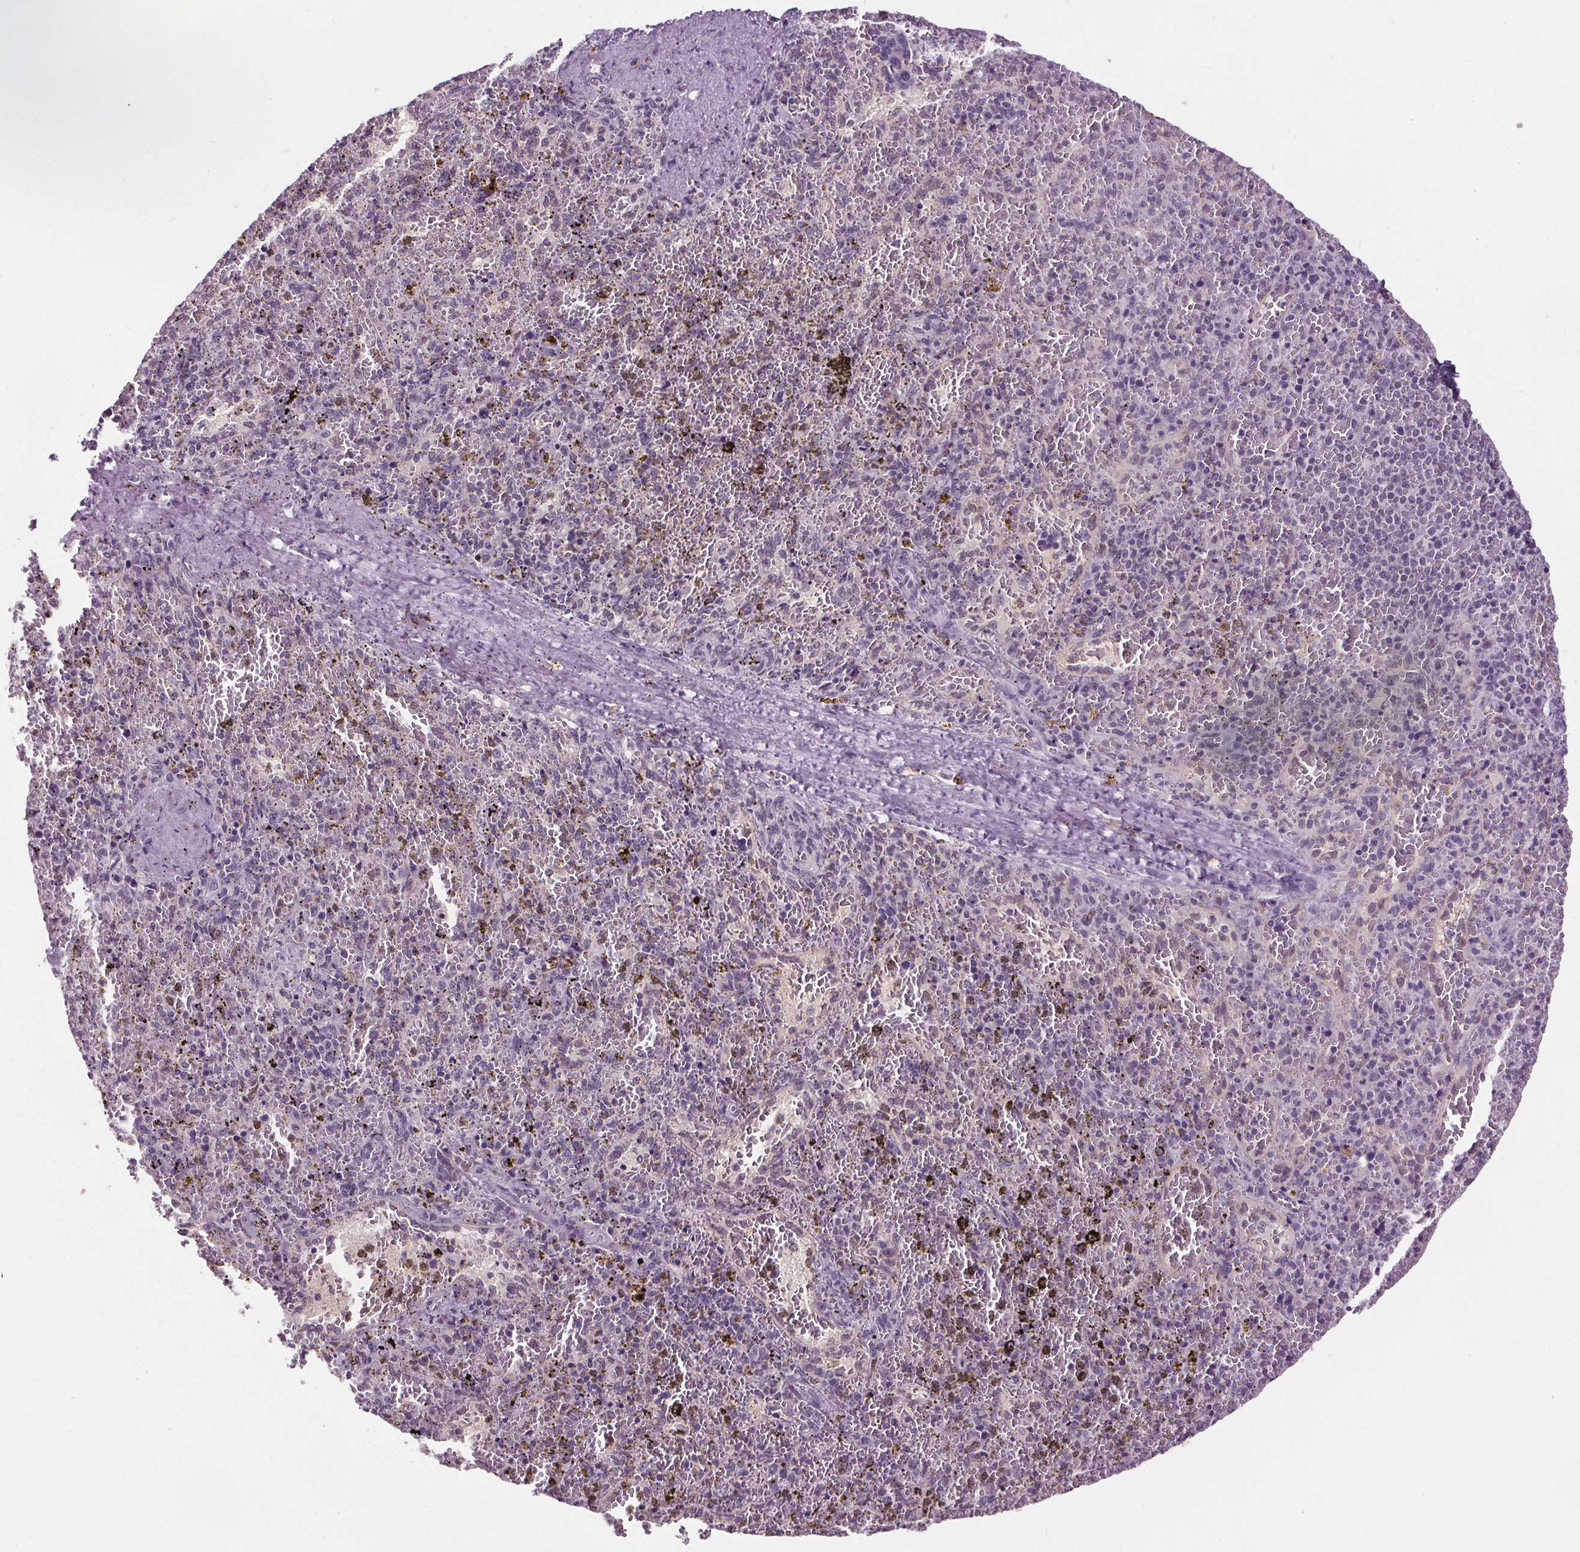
{"staining": {"intensity": "negative", "quantity": "none", "location": "none"}, "tissue": "spleen", "cell_type": "Cells in red pulp", "image_type": "normal", "snomed": [{"axis": "morphology", "description": "Normal tissue, NOS"}, {"axis": "topography", "description": "Spleen"}], "caption": "Immunohistochemistry (IHC) histopathology image of unremarkable spleen: spleen stained with DAB demonstrates no significant protein staining in cells in red pulp.", "gene": "SLC2A9", "patient": {"sex": "female", "age": 50}}